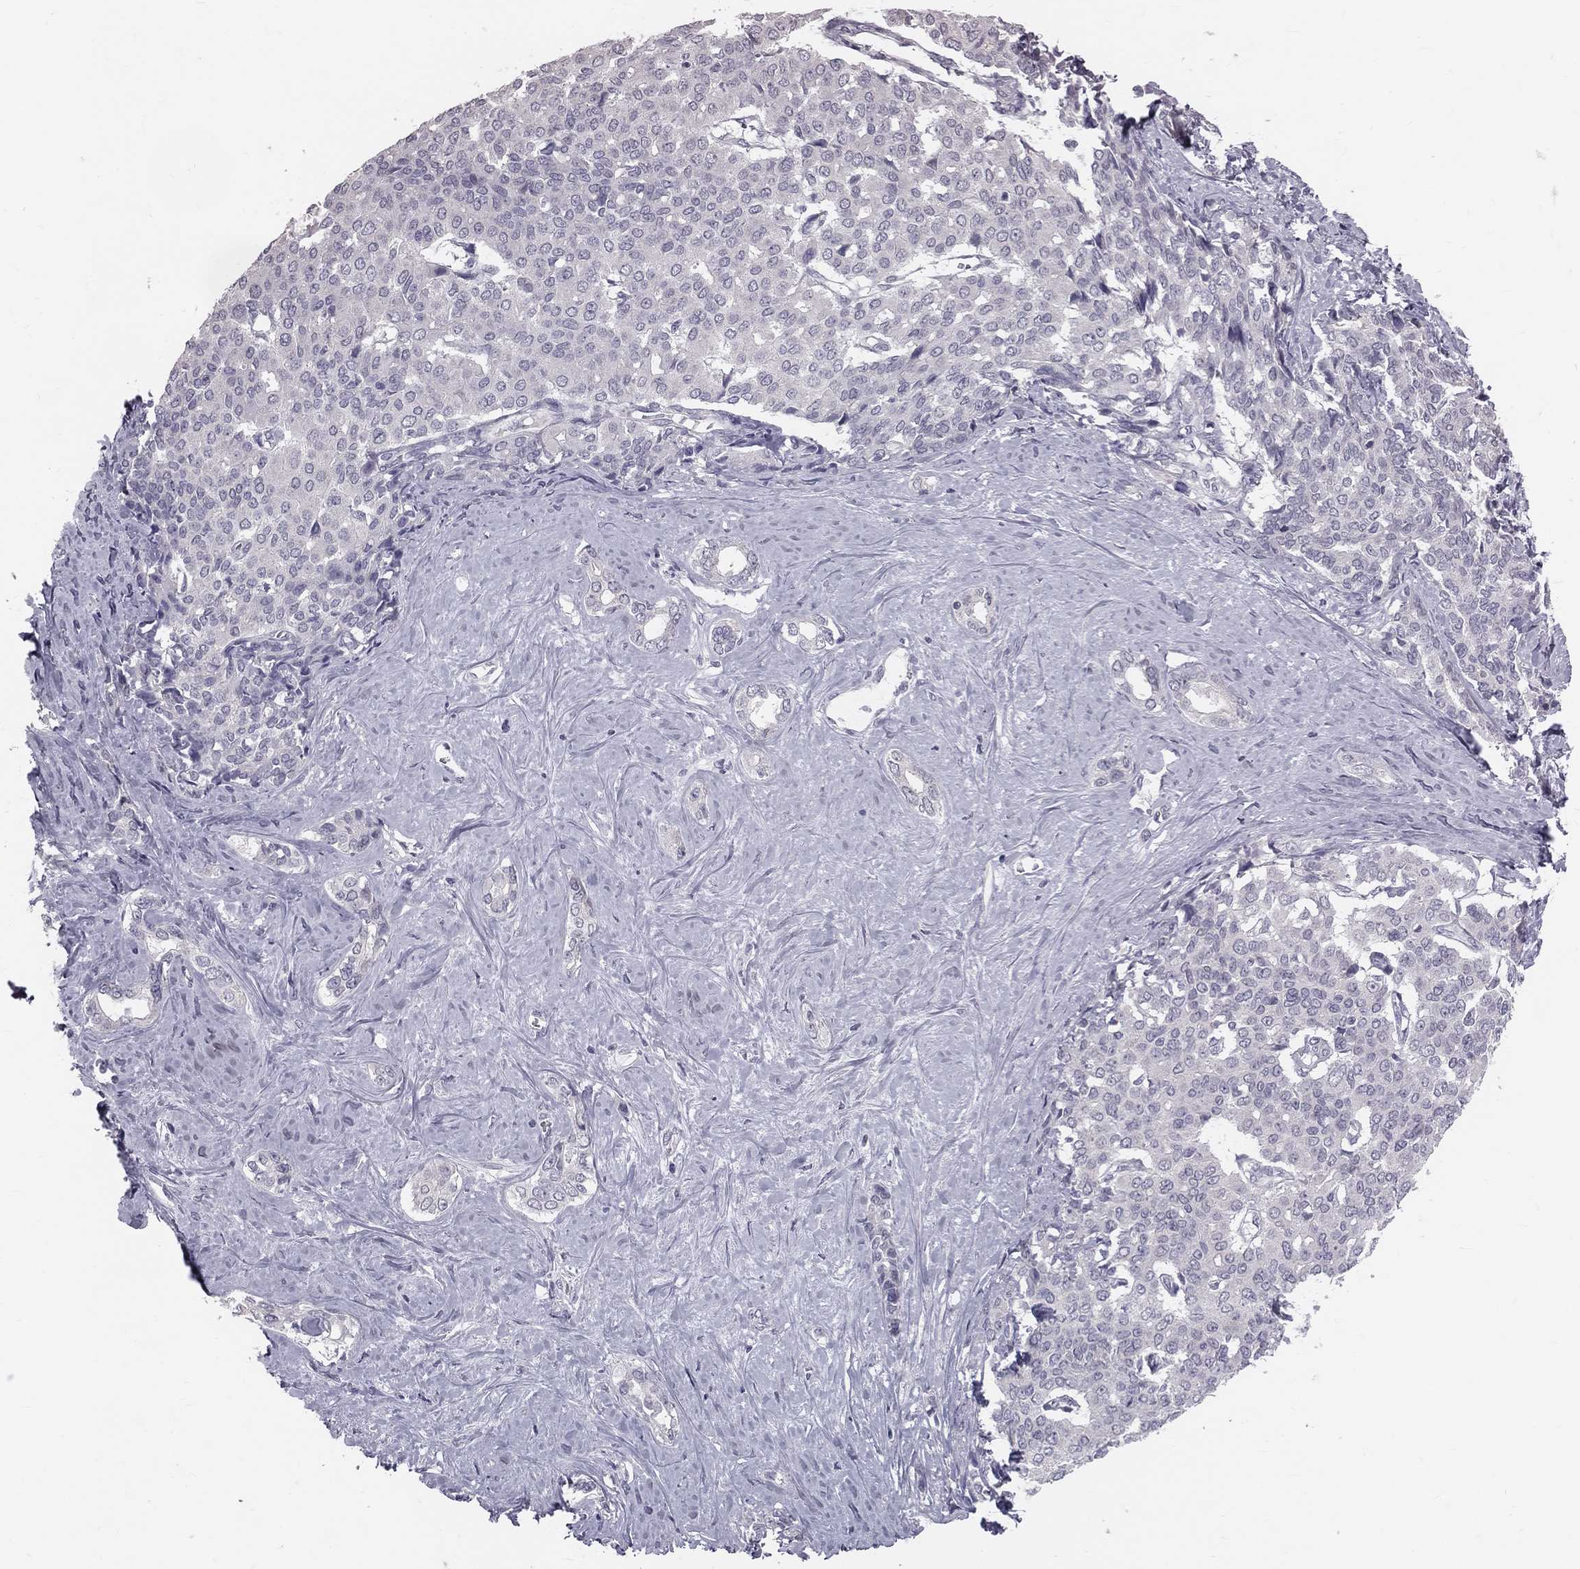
{"staining": {"intensity": "negative", "quantity": "none", "location": "none"}, "tissue": "liver cancer", "cell_type": "Tumor cells", "image_type": "cancer", "snomed": [{"axis": "morphology", "description": "Cholangiocarcinoma"}, {"axis": "topography", "description": "Liver"}], "caption": "Cholangiocarcinoma (liver) was stained to show a protein in brown. There is no significant expression in tumor cells.", "gene": "TFPI2", "patient": {"sex": "female", "age": 47}}